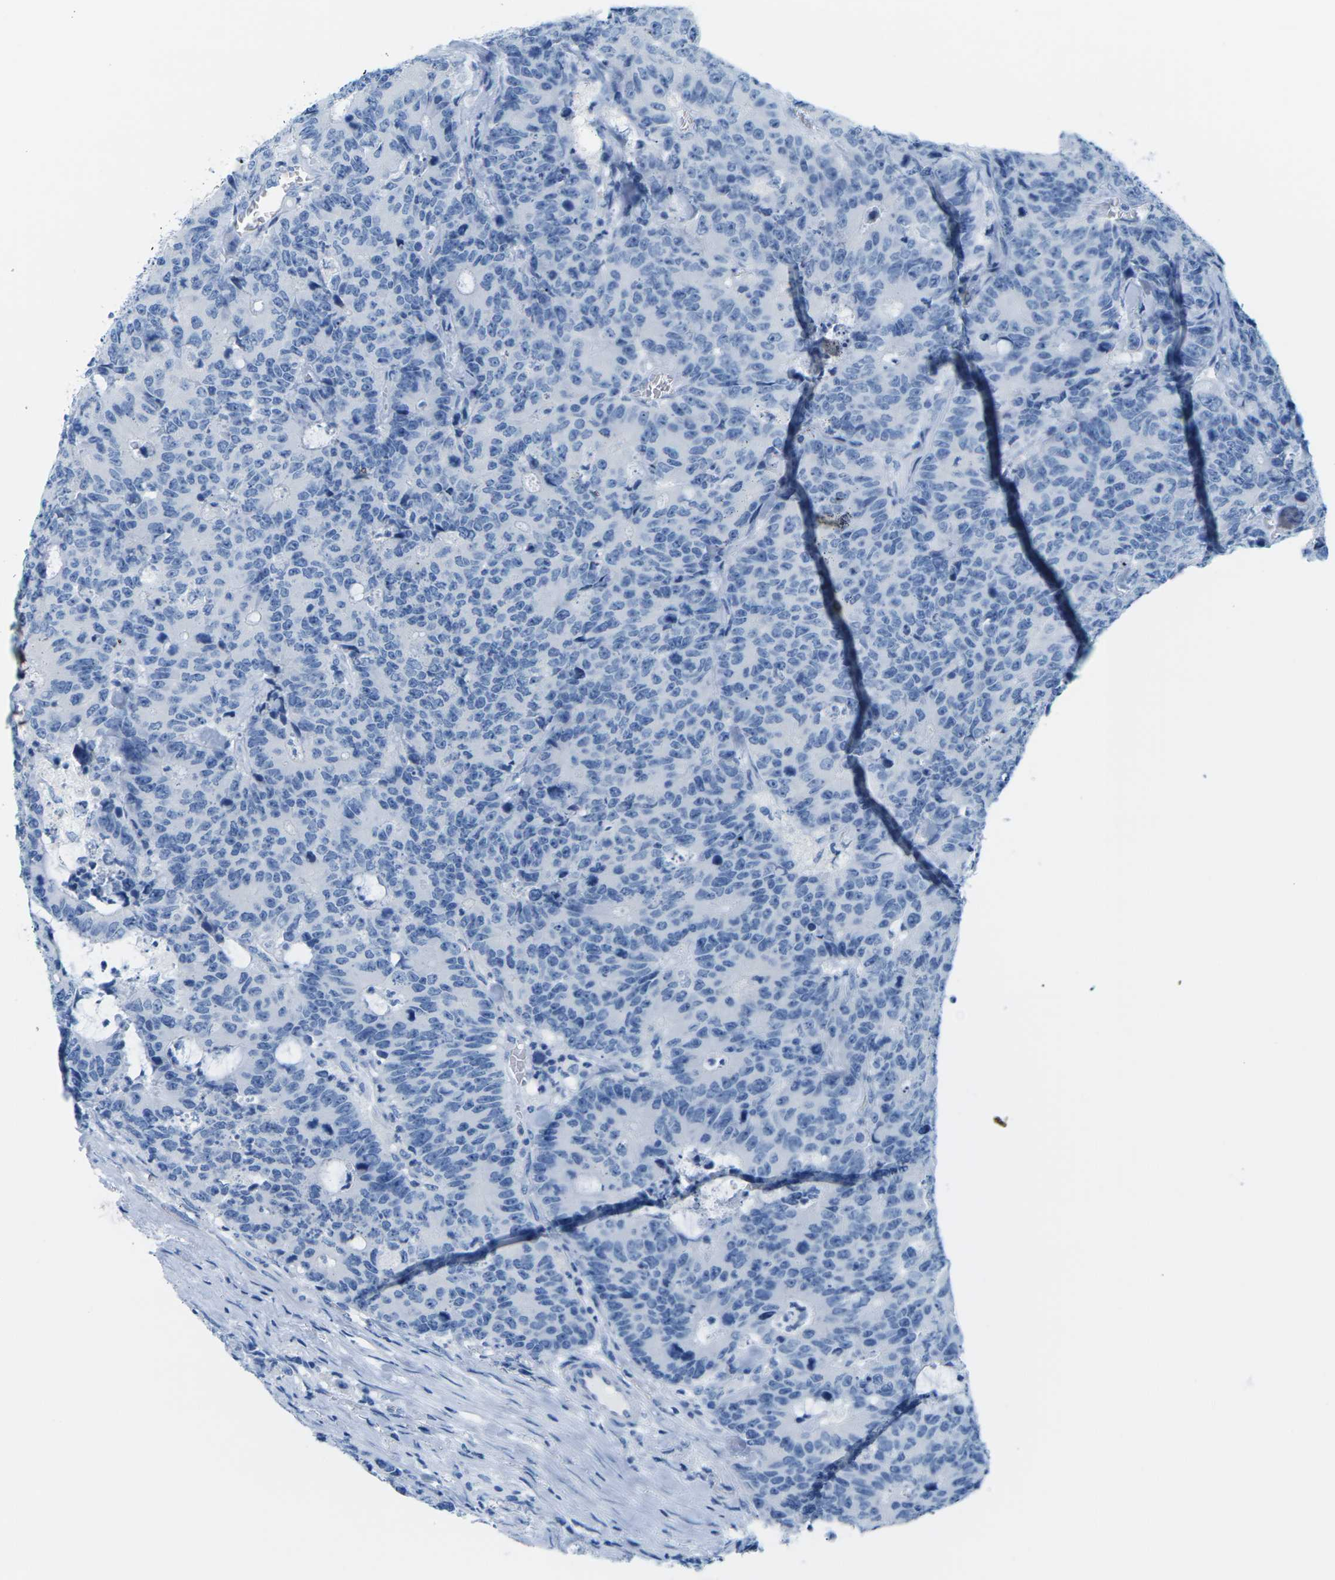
{"staining": {"intensity": "negative", "quantity": "none", "location": "none"}, "tissue": "colorectal cancer", "cell_type": "Tumor cells", "image_type": "cancer", "snomed": [{"axis": "morphology", "description": "Adenocarcinoma, NOS"}, {"axis": "topography", "description": "Colon"}], "caption": "Immunohistochemistry (IHC) histopathology image of colorectal adenocarcinoma stained for a protein (brown), which reveals no staining in tumor cells. Nuclei are stained in blue.", "gene": "SLC12A1", "patient": {"sex": "female", "age": 86}}